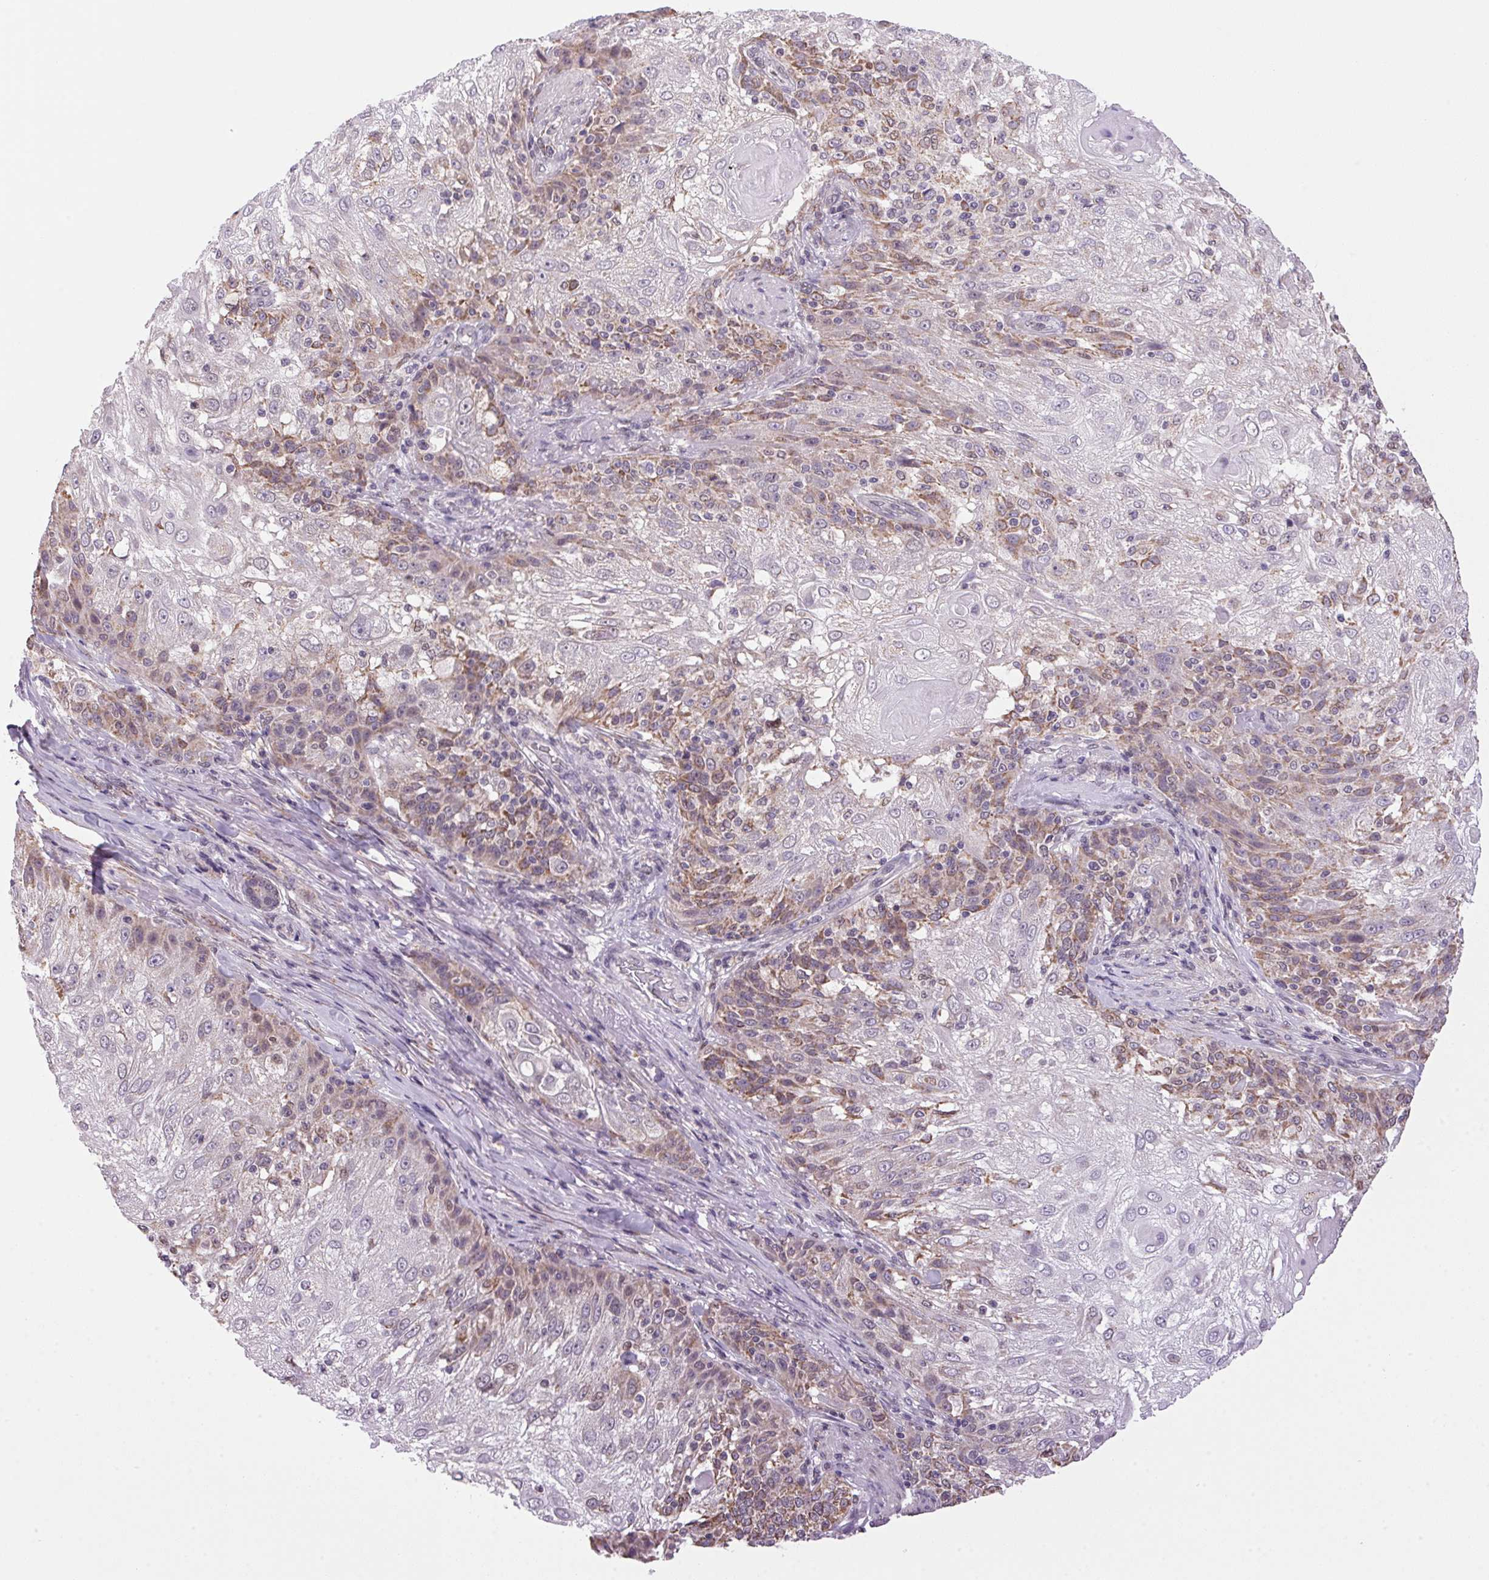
{"staining": {"intensity": "weak", "quantity": "25%-75%", "location": "cytoplasmic/membranous"}, "tissue": "skin cancer", "cell_type": "Tumor cells", "image_type": "cancer", "snomed": [{"axis": "morphology", "description": "Normal tissue, NOS"}, {"axis": "morphology", "description": "Squamous cell carcinoma, NOS"}, {"axis": "topography", "description": "Skin"}], "caption": "Immunohistochemistry (IHC) staining of squamous cell carcinoma (skin), which shows low levels of weak cytoplasmic/membranous expression in about 25%-75% of tumor cells indicating weak cytoplasmic/membranous protein staining. The staining was performed using DAB (3,3'-diaminobenzidine) (brown) for protein detection and nuclei were counterstained in hematoxylin (blue).", "gene": "AKR1E2", "patient": {"sex": "female", "age": 83}}